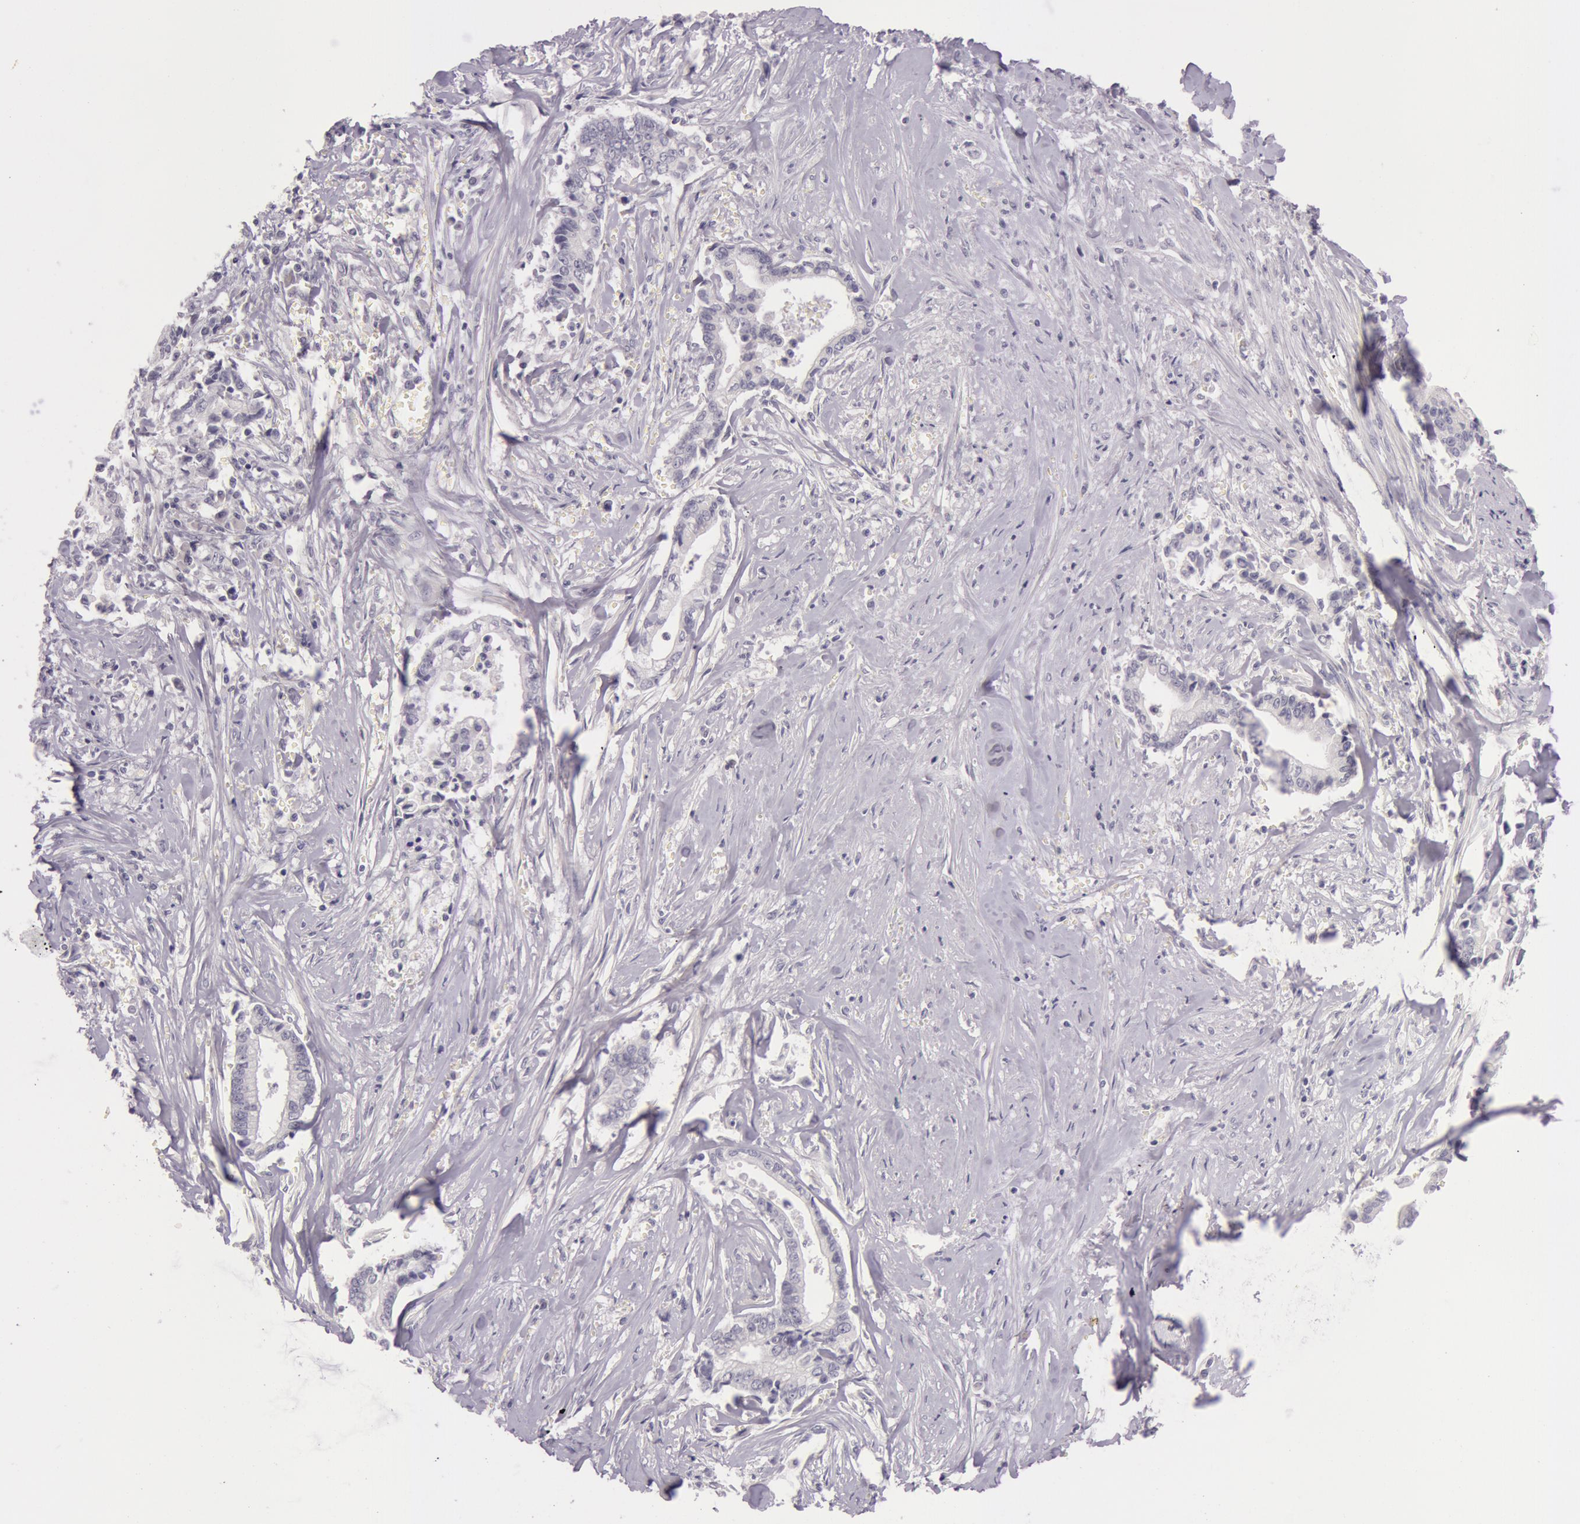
{"staining": {"intensity": "negative", "quantity": "none", "location": "none"}, "tissue": "liver cancer", "cell_type": "Tumor cells", "image_type": "cancer", "snomed": [{"axis": "morphology", "description": "Cholangiocarcinoma"}, {"axis": "topography", "description": "Liver"}], "caption": "Human cholangiocarcinoma (liver) stained for a protein using immunohistochemistry reveals no positivity in tumor cells.", "gene": "RBMY1F", "patient": {"sex": "male", "age": 57}}